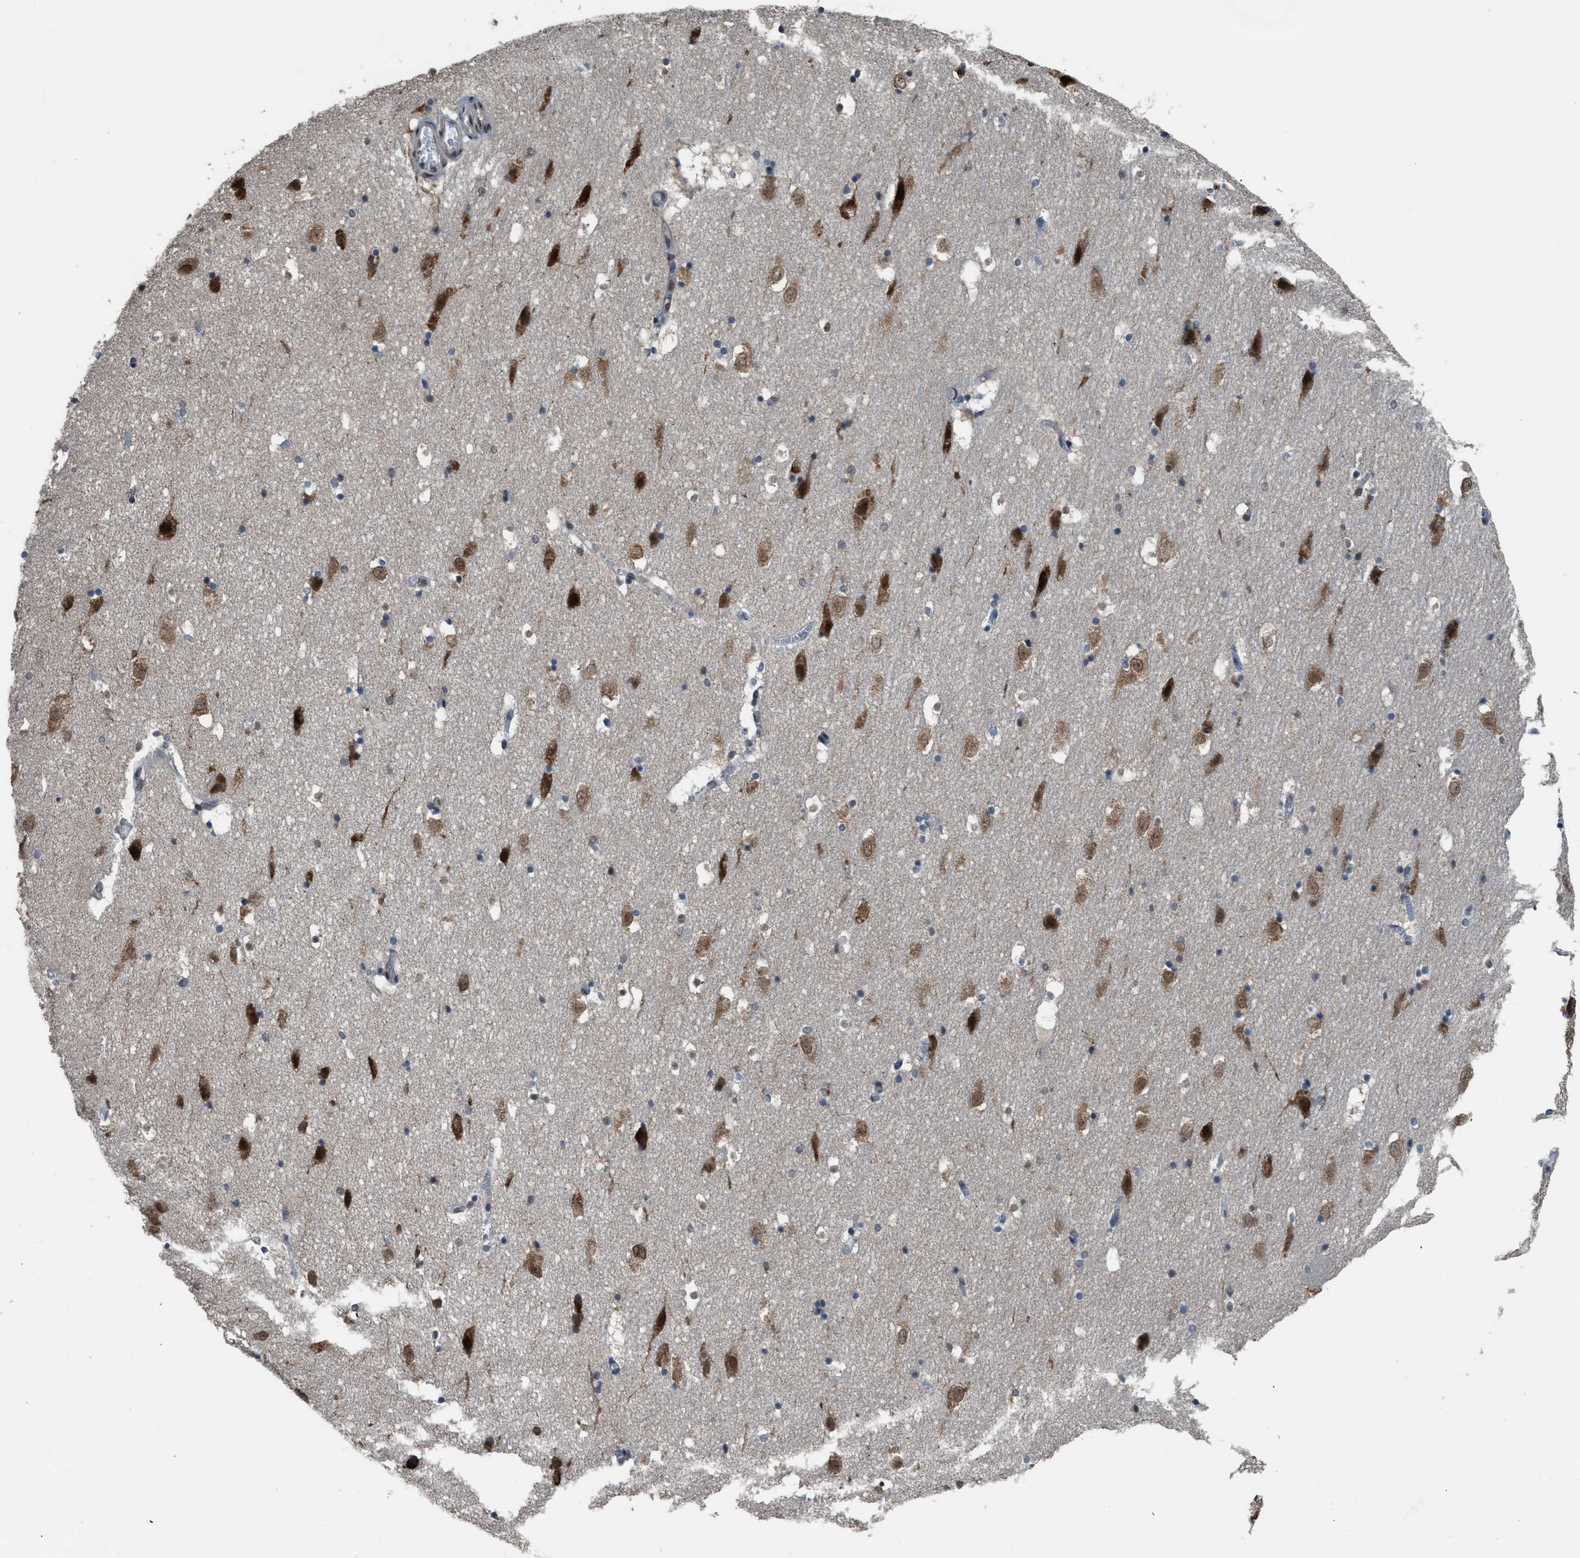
{"staining": {"intensity": "strong", "quantity": "<25%", "location": "nuclear"}, "tissue": "hippocampus", "cell_type": "Glial cells", "image_type": "normal", "snomed": [{"axis": "morphology", "description": "Normal tissue, NOS"}, {"axis": "topography", "description": "Hippocampus"}], "caption": "Strong nuclear protein staining is seen in about <25% of glial cells in hippocampus. (IHC, brightfield microscopy, high magnification).", "gene": "KPNA6", "patient": {"sex": "male", "age": 45}}